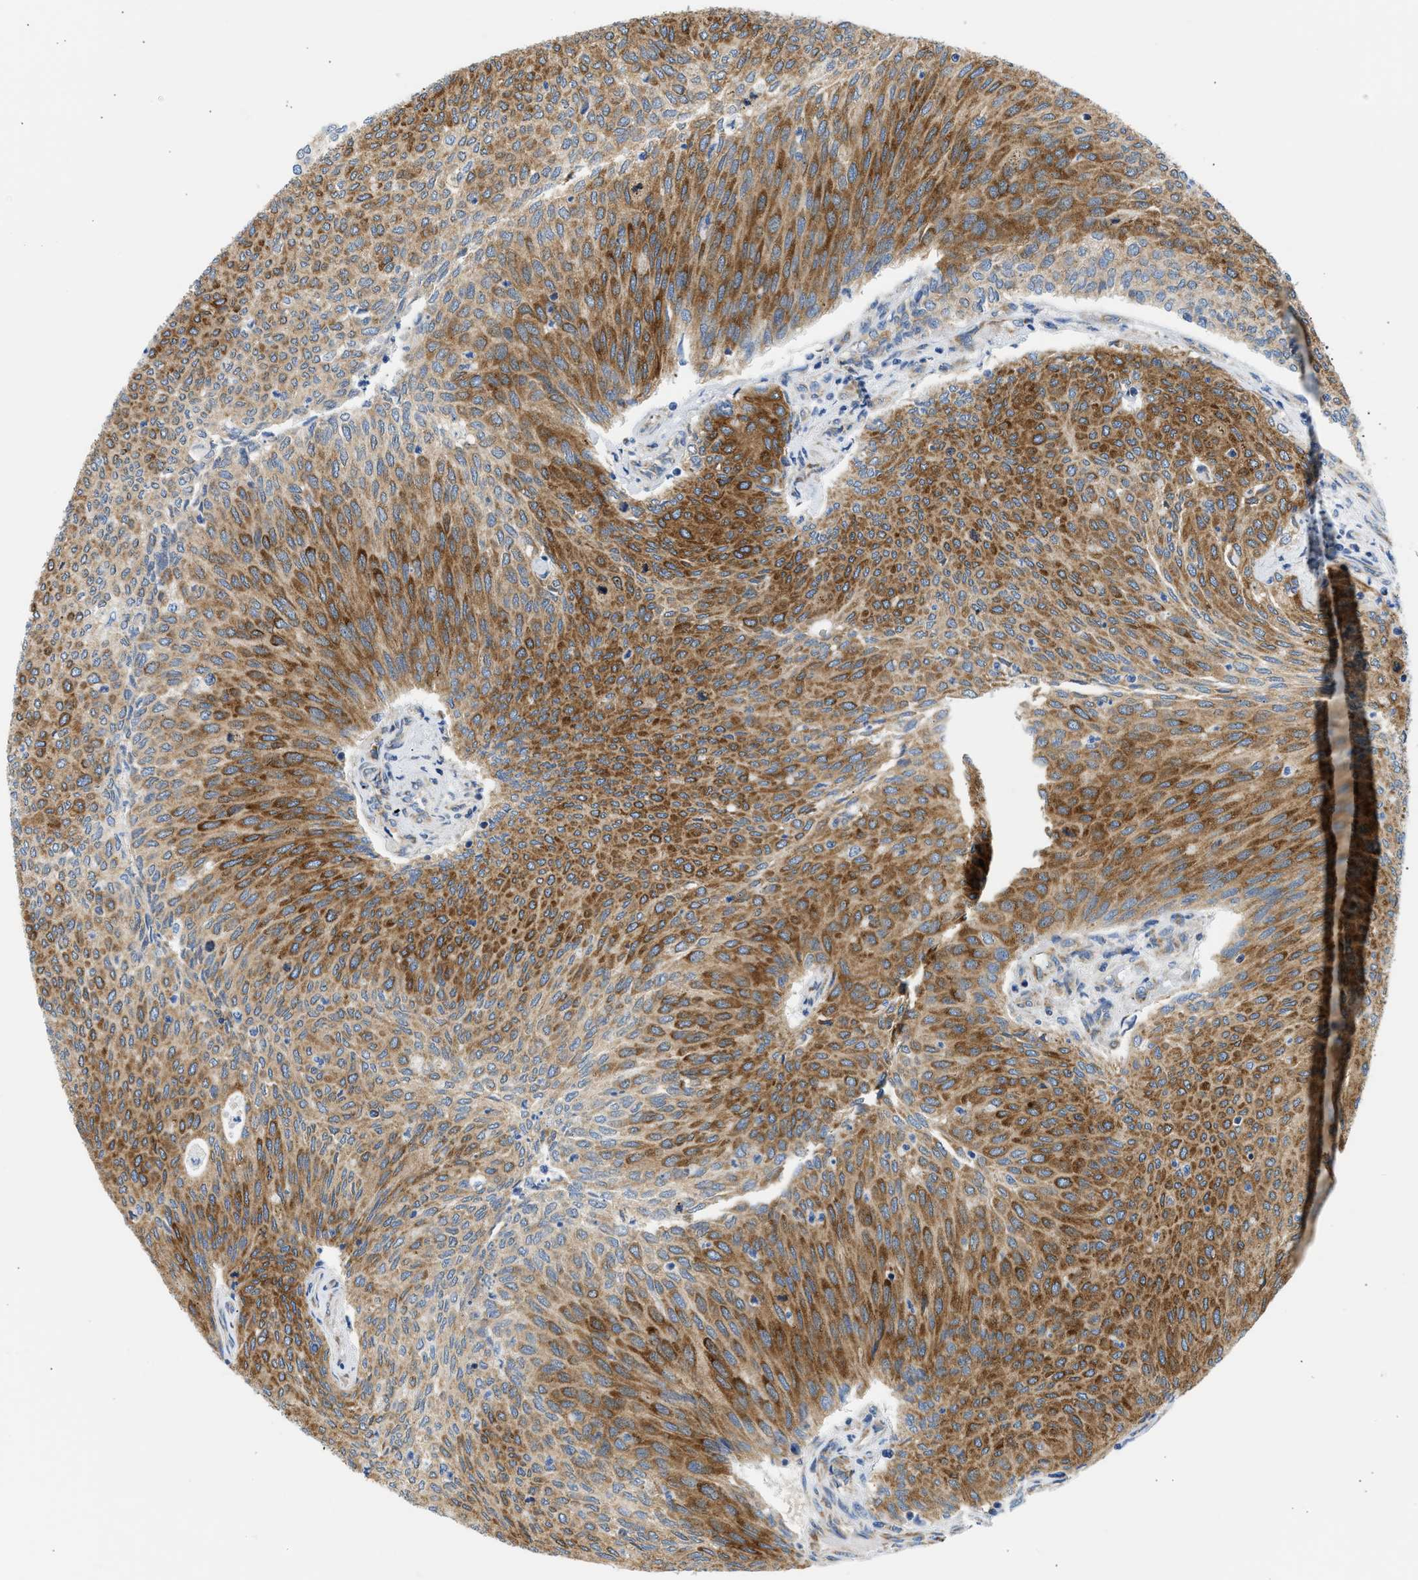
{"staining": {"intensity": "moderate", "quantity": ">75%", "location": "cytoplasmic/membranous"}, "tissue": "urothelial cancer", "cell_type": "Tumor cells", "image_type": "cancer", "snomed": [{"axis": "morphology", "description": "Urothelial carcinoma, Low grade"}, {"axis": "topography", "description": "Urinary bladder"}], "caption": "Tumor cells show medium levels of moderate cytoplasmic/membranous expression in about >75% of cells in urothelial cancer.", "gene": "CAMKK2", "patient": {"sex": "female", "age": 79}}